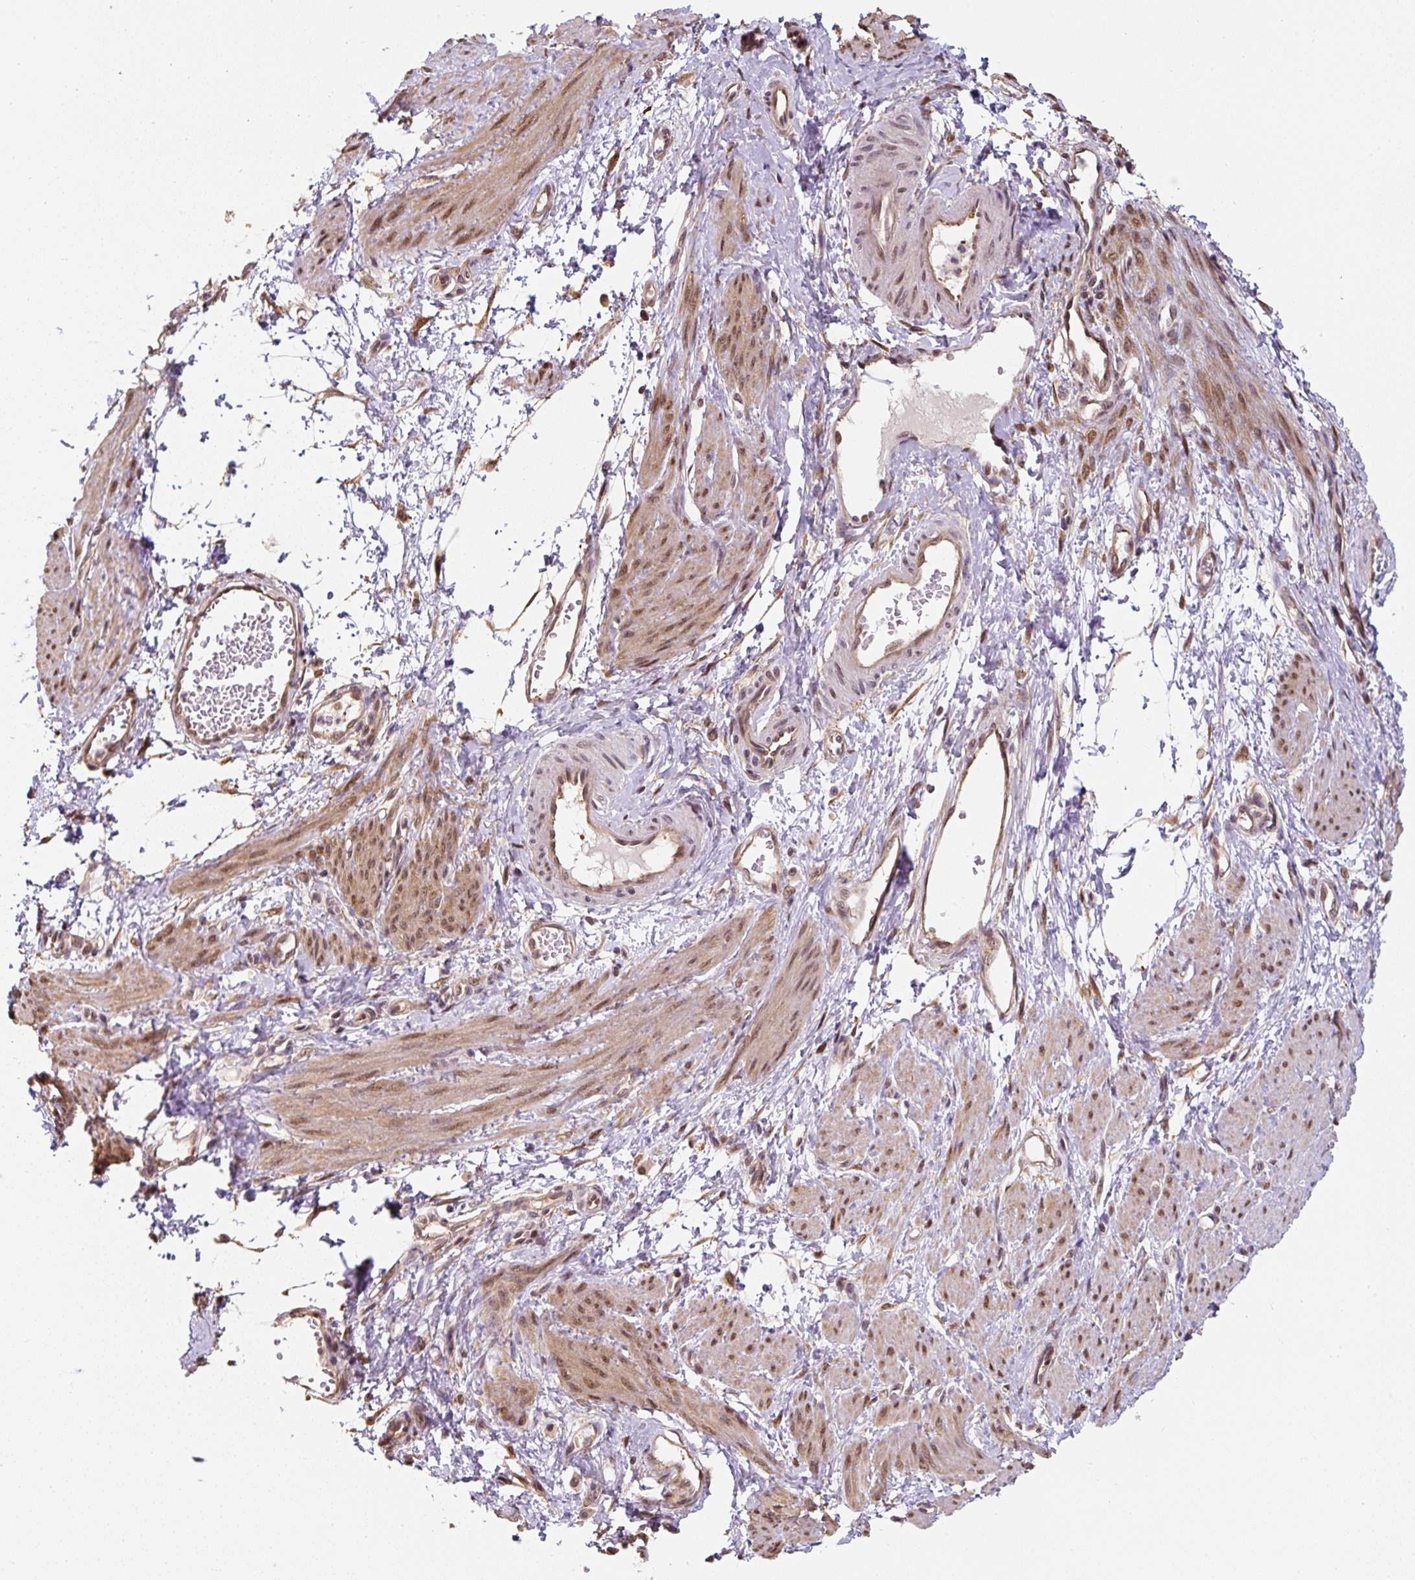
{"staining": {"intensity": "moderate", "quantity": ">75%", "location": "cytoplasmic/membranous,nuclear"}, "tissue": "smooth muscle", "cell_type": "Smooth muscle cells", "image_type": "normal", "snomed": [{"axis": "morphology", "description": "Normal tissue, NOS"}, {"axis": "topography", "description": "Smooth muscle"}, {"axis": "topography", "description": "Uterus"}], "caption": "This photomicrograph exhibits IHC staining of benign human smooth muscle, with medium moderate cytoplasmic/membranous,nuclear expression in about >75% of smooth muscle cells.", "gene": "ST13", "patient": {"sex": "female", "age": 39}}